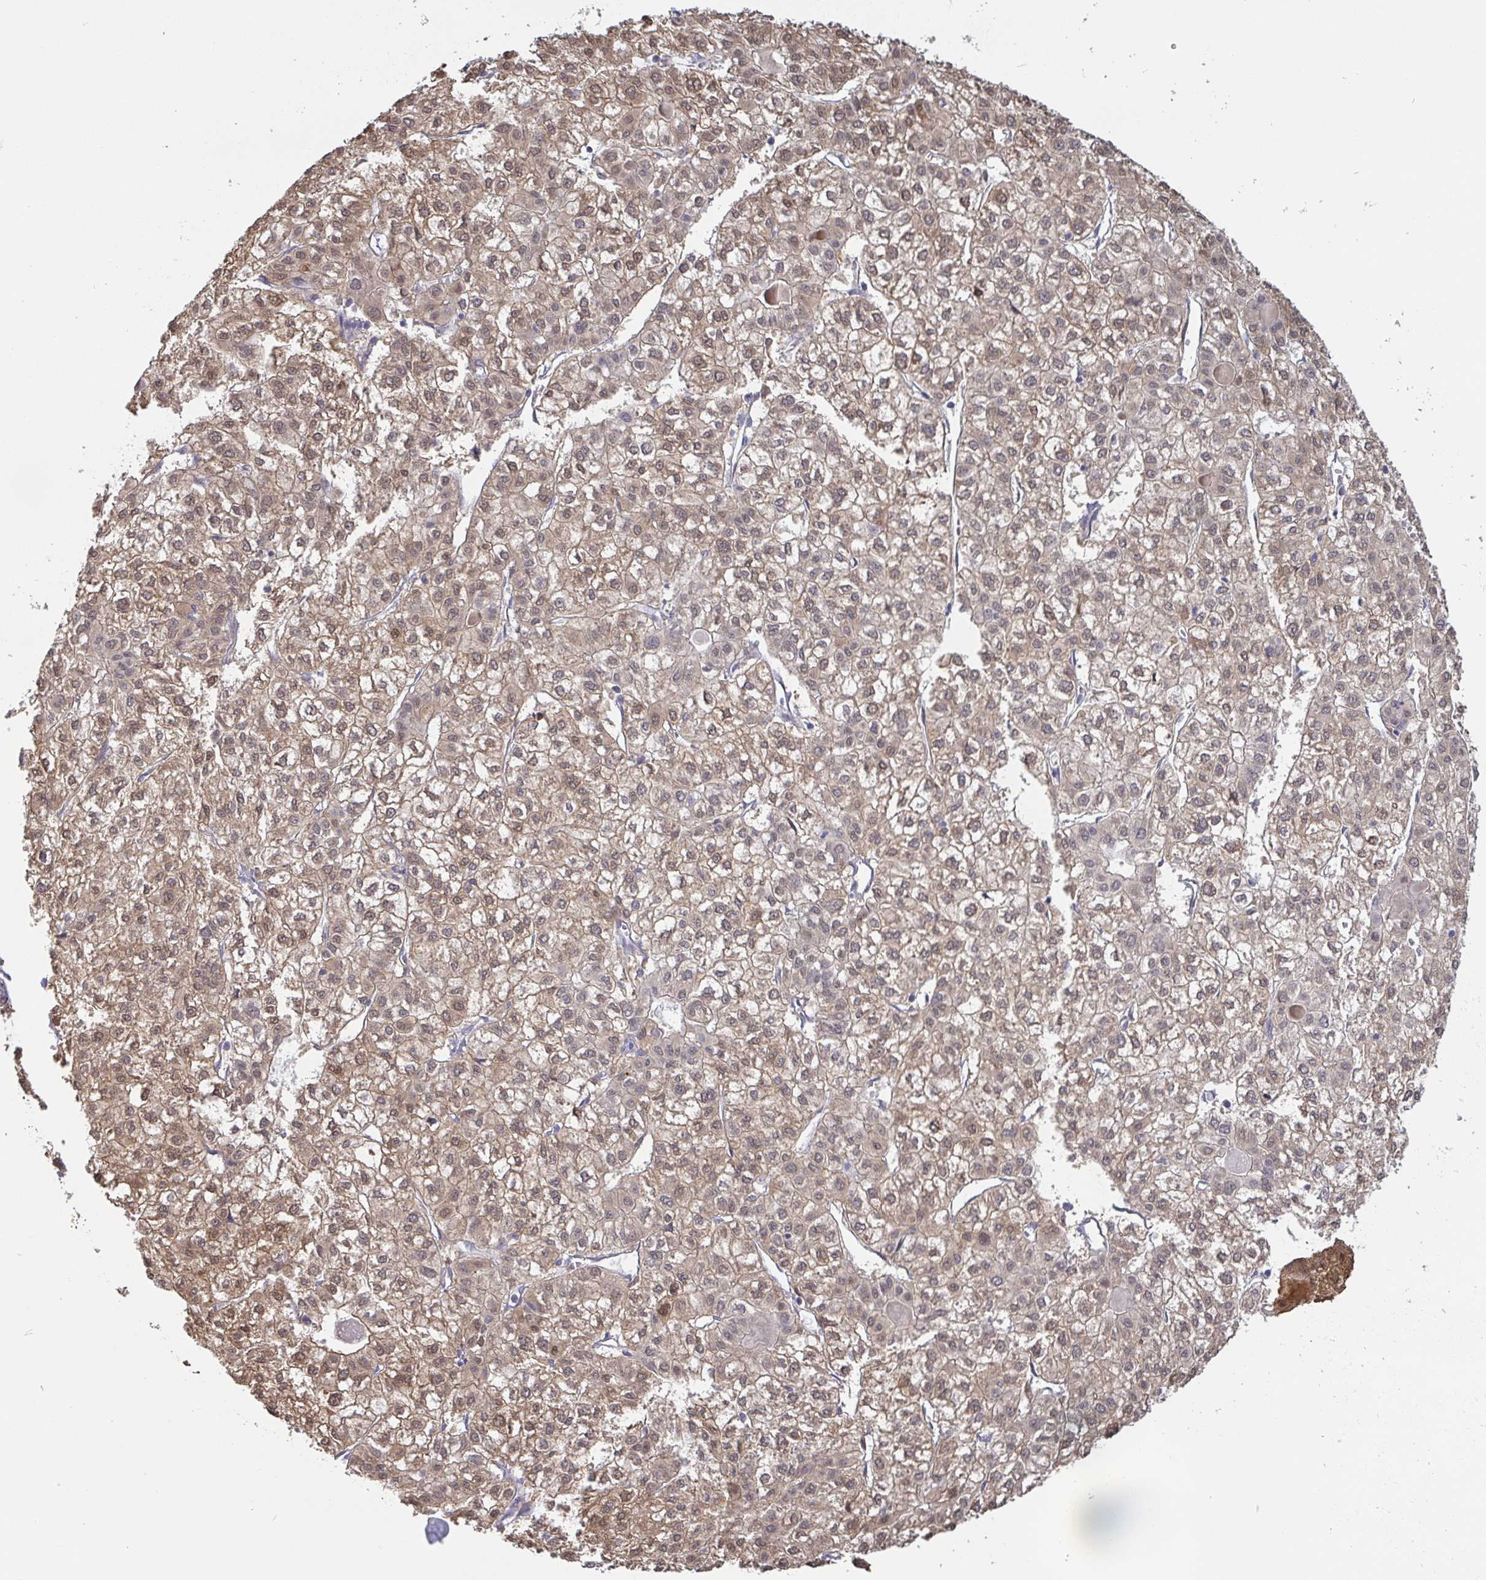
{"staining": {"intensity": "moderate", "quantity": ">75%", "location": "cytoplasmic/membranous,nuclear"}, "tissue": "liver cancer", "cell_type": "Tumor cells", "image_type": "cancer", "snomed": [{"axis": "morphology", "description": "Carcinoma, Hepatocellular, NOS"}, {"axis": "topography", "description": "Liver"}], "caption": "Moderate cytoplasmic/membranous and nuclear staining is identified in approximately >75% of tumor cells in liver cancer (hepatocellular carcinoma).", "gene": "IDH1", "patient": {"sex": "female", "age": 43}}